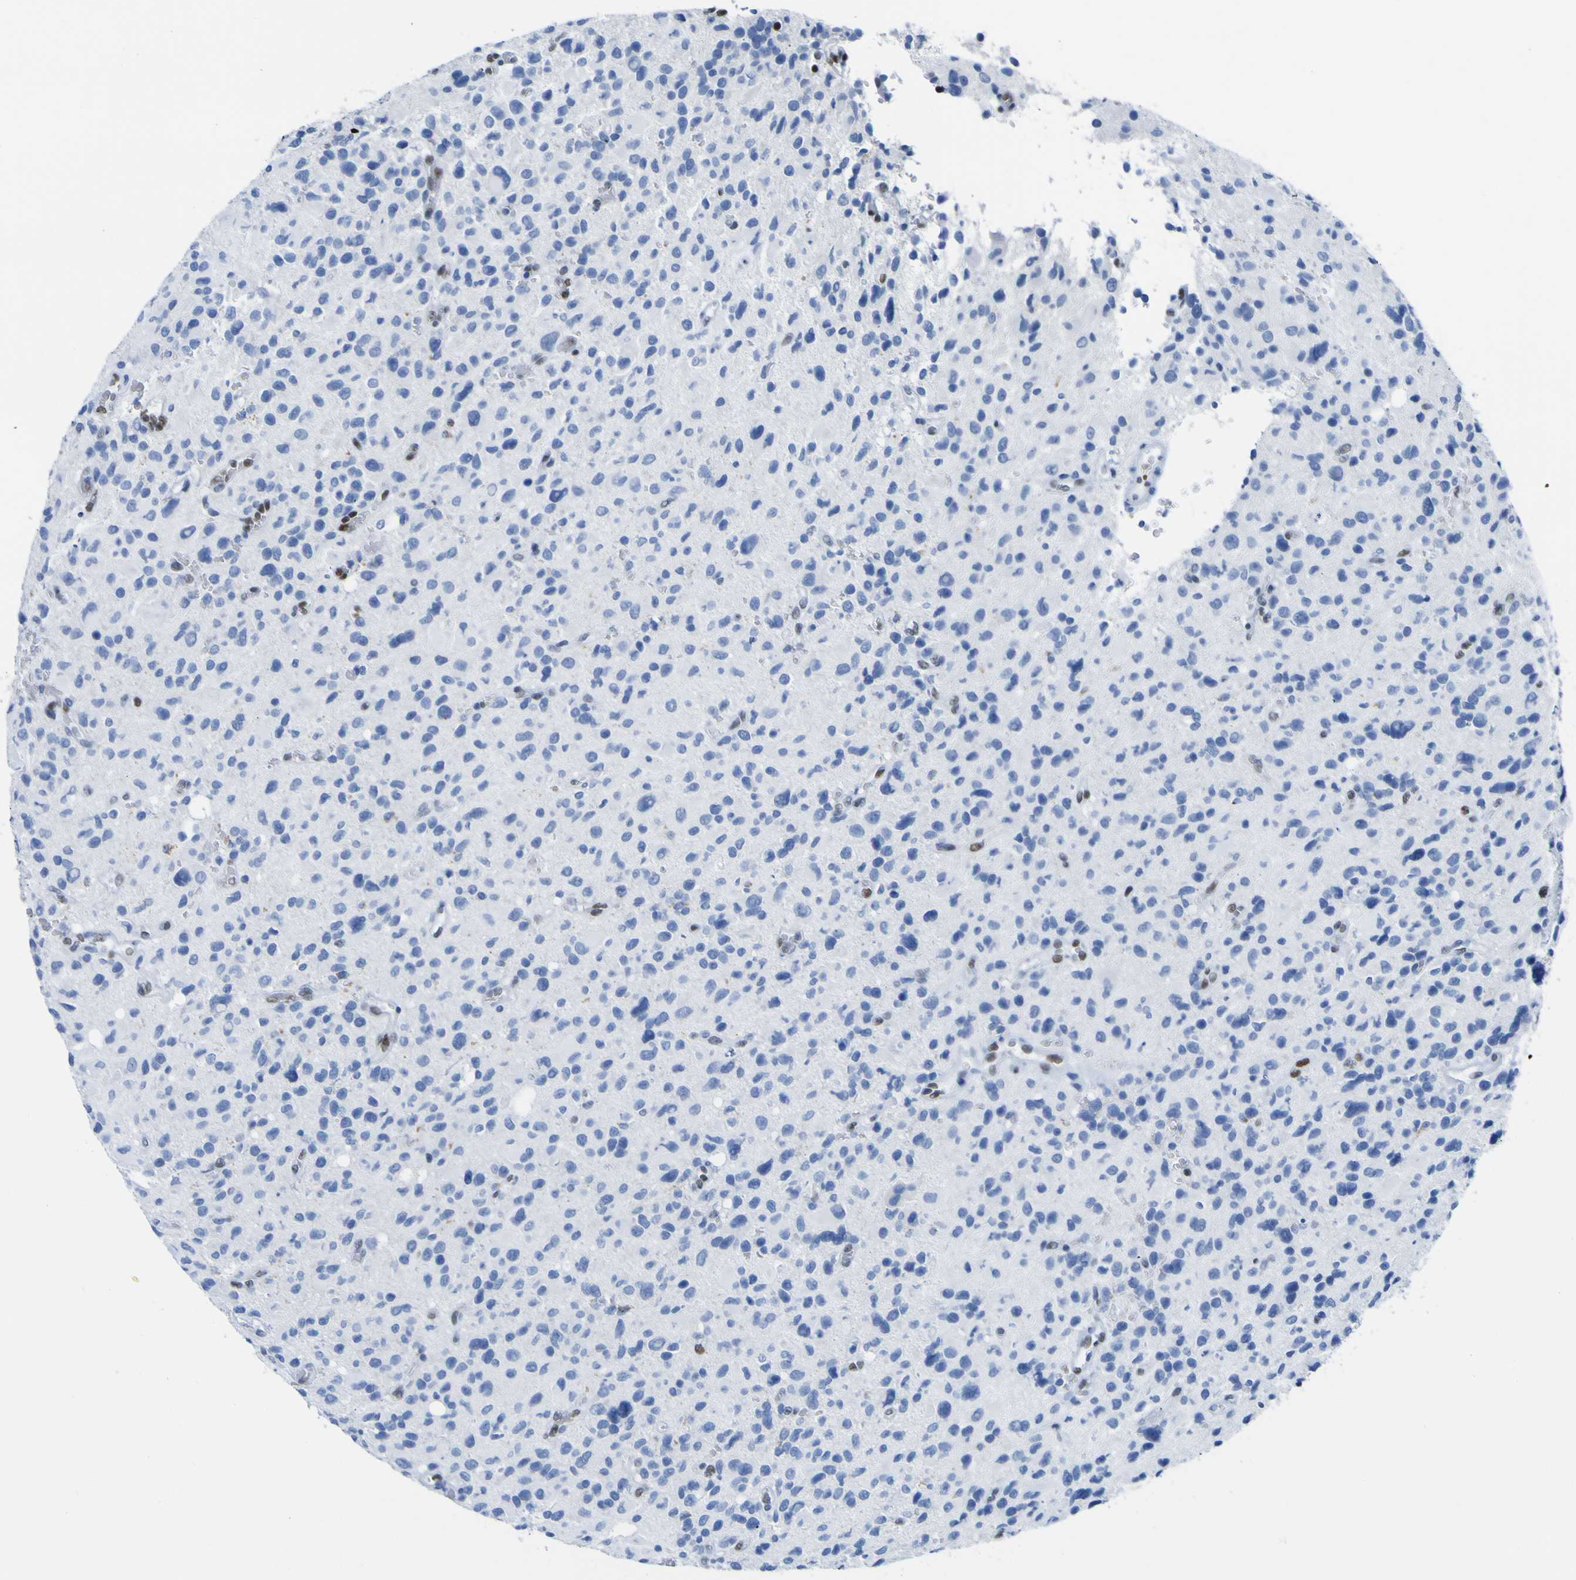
{"staining": {"intensity": "negative", "quantity": "none", "location": "none"}, "tissue": "glioma", "cell_type": "Tumor cells", "image_type": "cancer", "snomed": [{"axis": "morphology", "description": "Glioma, malignant, High grade"}, {"axis": "topography", "description": "Brain"}], "caption": "A high-resolution histopathology image shows immunohistochemistry (IHC) staining of glioma, which demonstrates no significant expression in tumor cells.", "gene": "DACH1", "patient": {"sex": "male", "age": 48}}